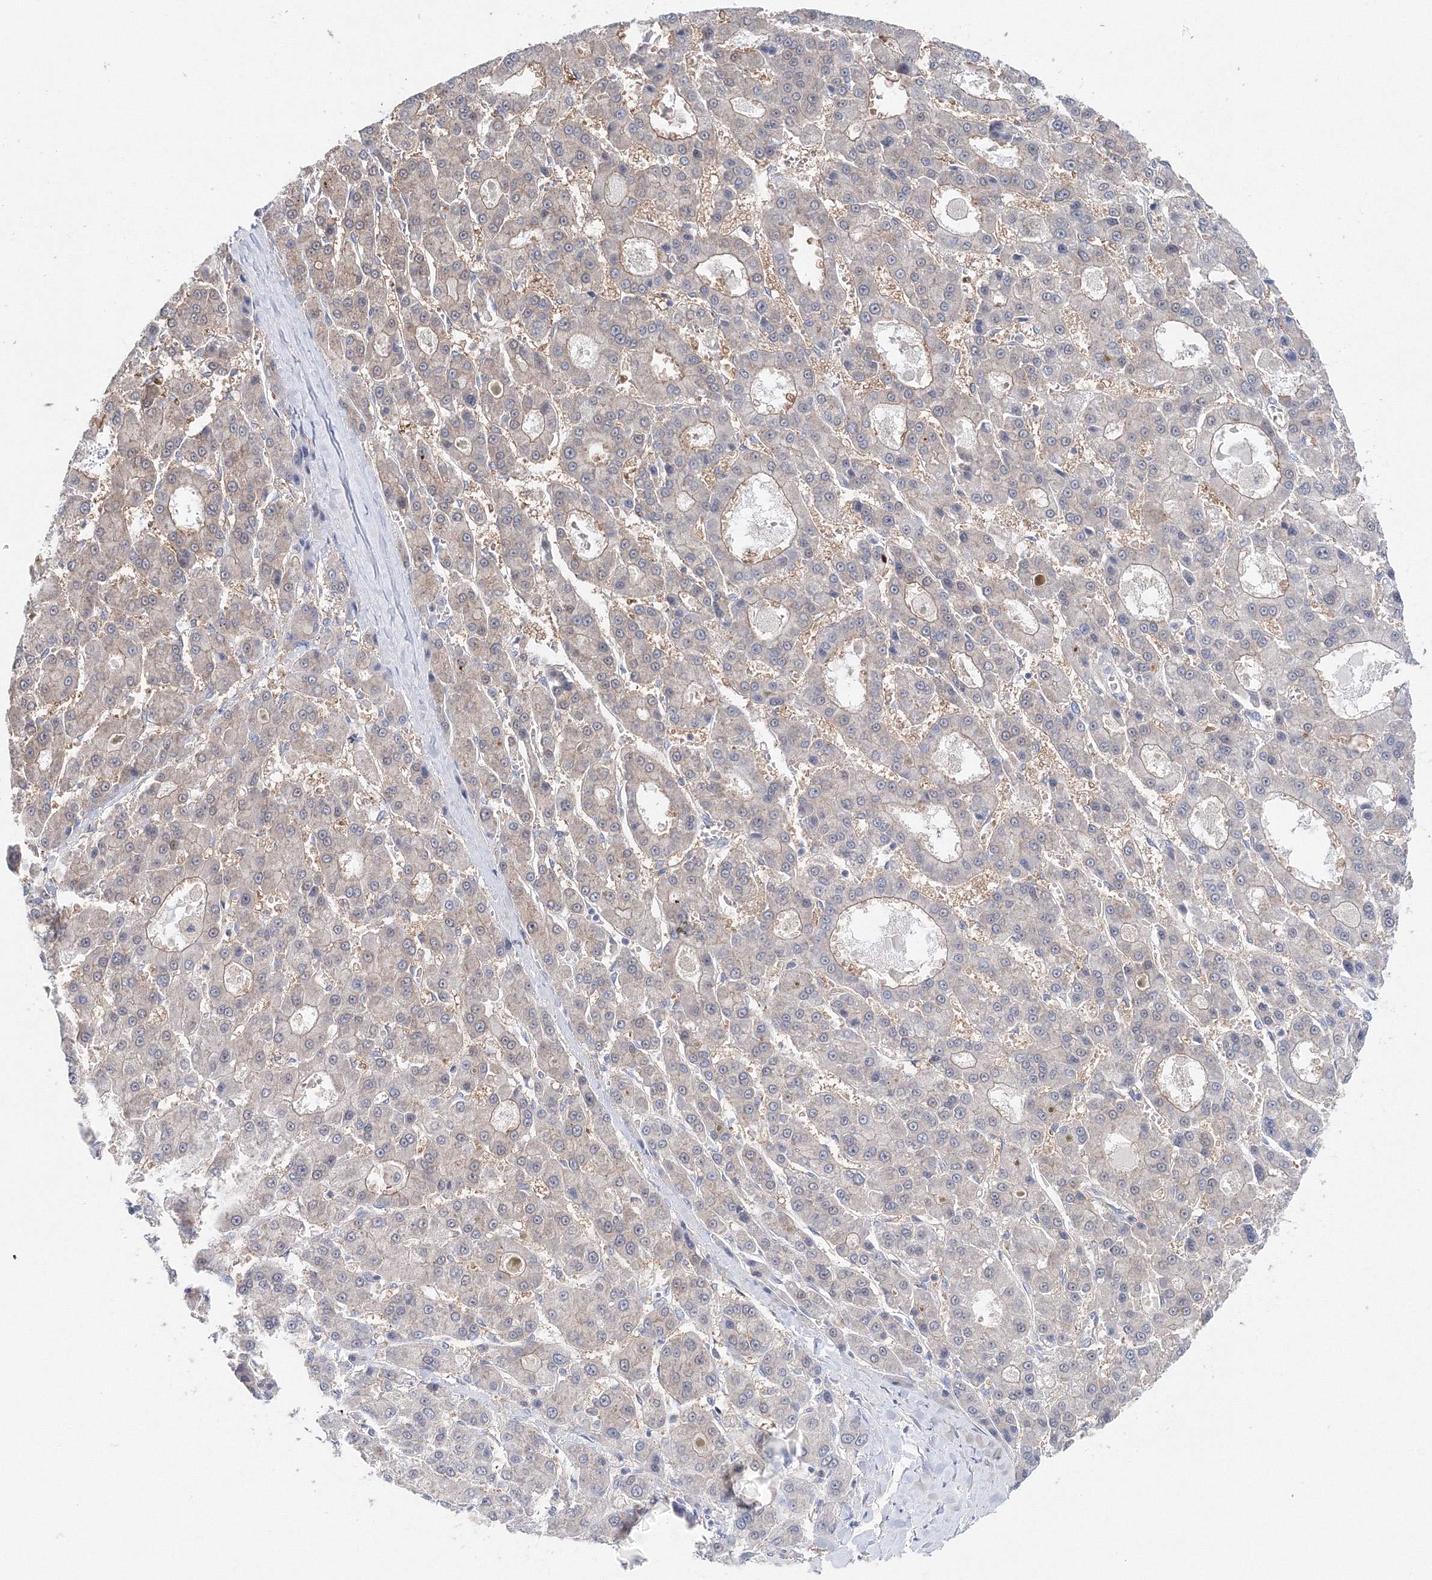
{"staining": {"intensity": "weak", "quantity": "<25%", "location": "cytoplasmic/membranous"}, "tissue": "liver cancer", "cell_type": "Tumor cells", "image_type": "cancer", "snomed": [{"axis": "morphology", "description": "Carcinoma, Hepatocellular, NOS"}, {"axis": "topography", "description": "Liver"}], "caption": "Hepatocellular carcinoma (liver) stained for a protein using IHC demonstrates no expression tumor cells.", "gene": "TPRKB", "patient": {"sex": "male", "age": 70}}